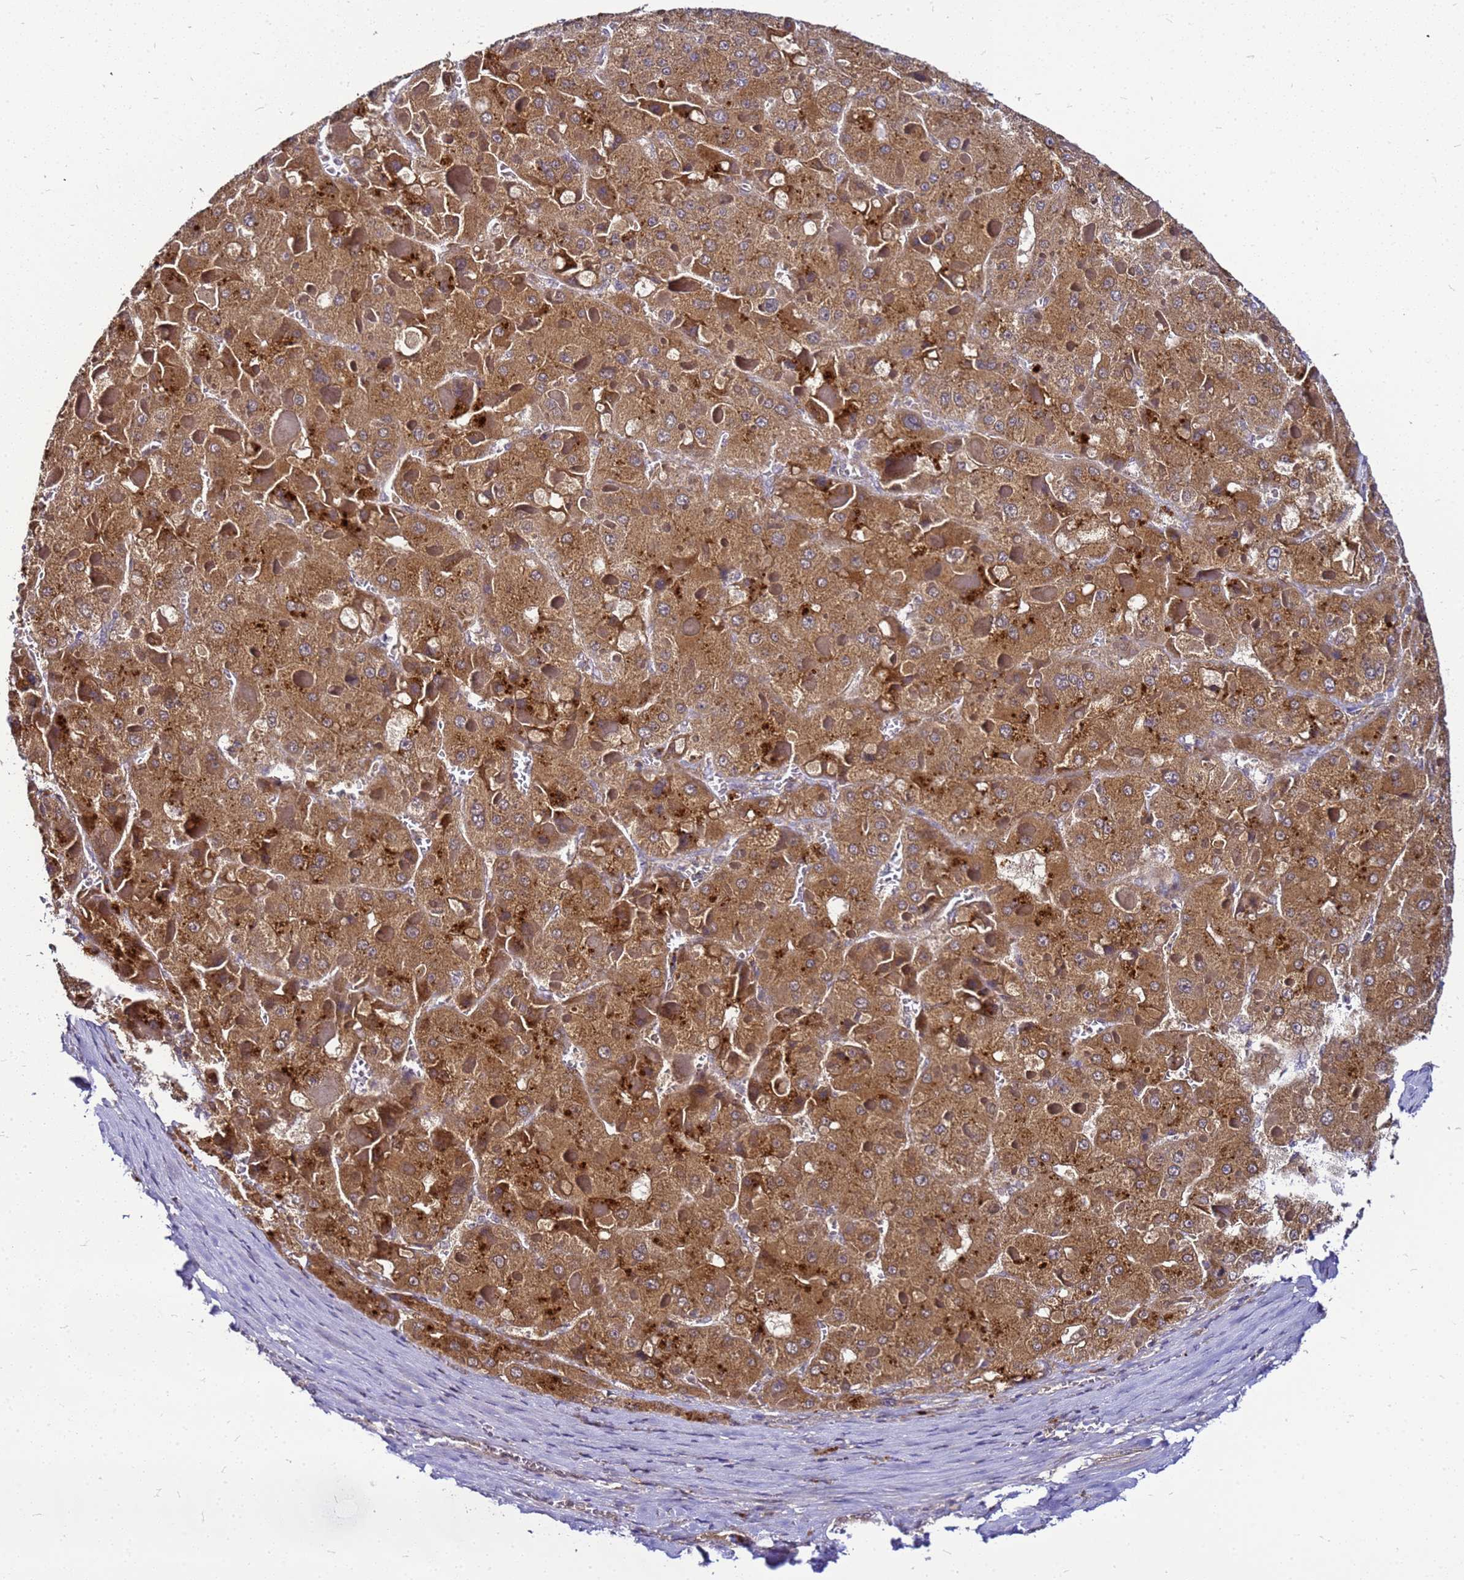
{"staining": {"intensity": "moderate", "quantity": ">75%", "location": "cytoplasmic/membranous"}, "tissue": "liver cancer", "cell_type": "Tumor cells", "image_type": "cancer", "snomed": [{"axis": "morphology", "description": "Carcinoma, Hepatocellular, NOS"}, {"axis": "topography", "description": "Liver"}], "caption": "Immunohistochemical staining of hepatocellular carcinoma (liver) demonstrates medium levels of moderate cytoplasmic/membranous protein positivity in about >75% of tumor cells. The staining was performed using DAB to visualize the protein expression in brown, while the nuclei were stained in blue with hematoxylin (Magnification: 20x).", "gene": "SAT1", "patient": {"sex": "female", "age": 73}}